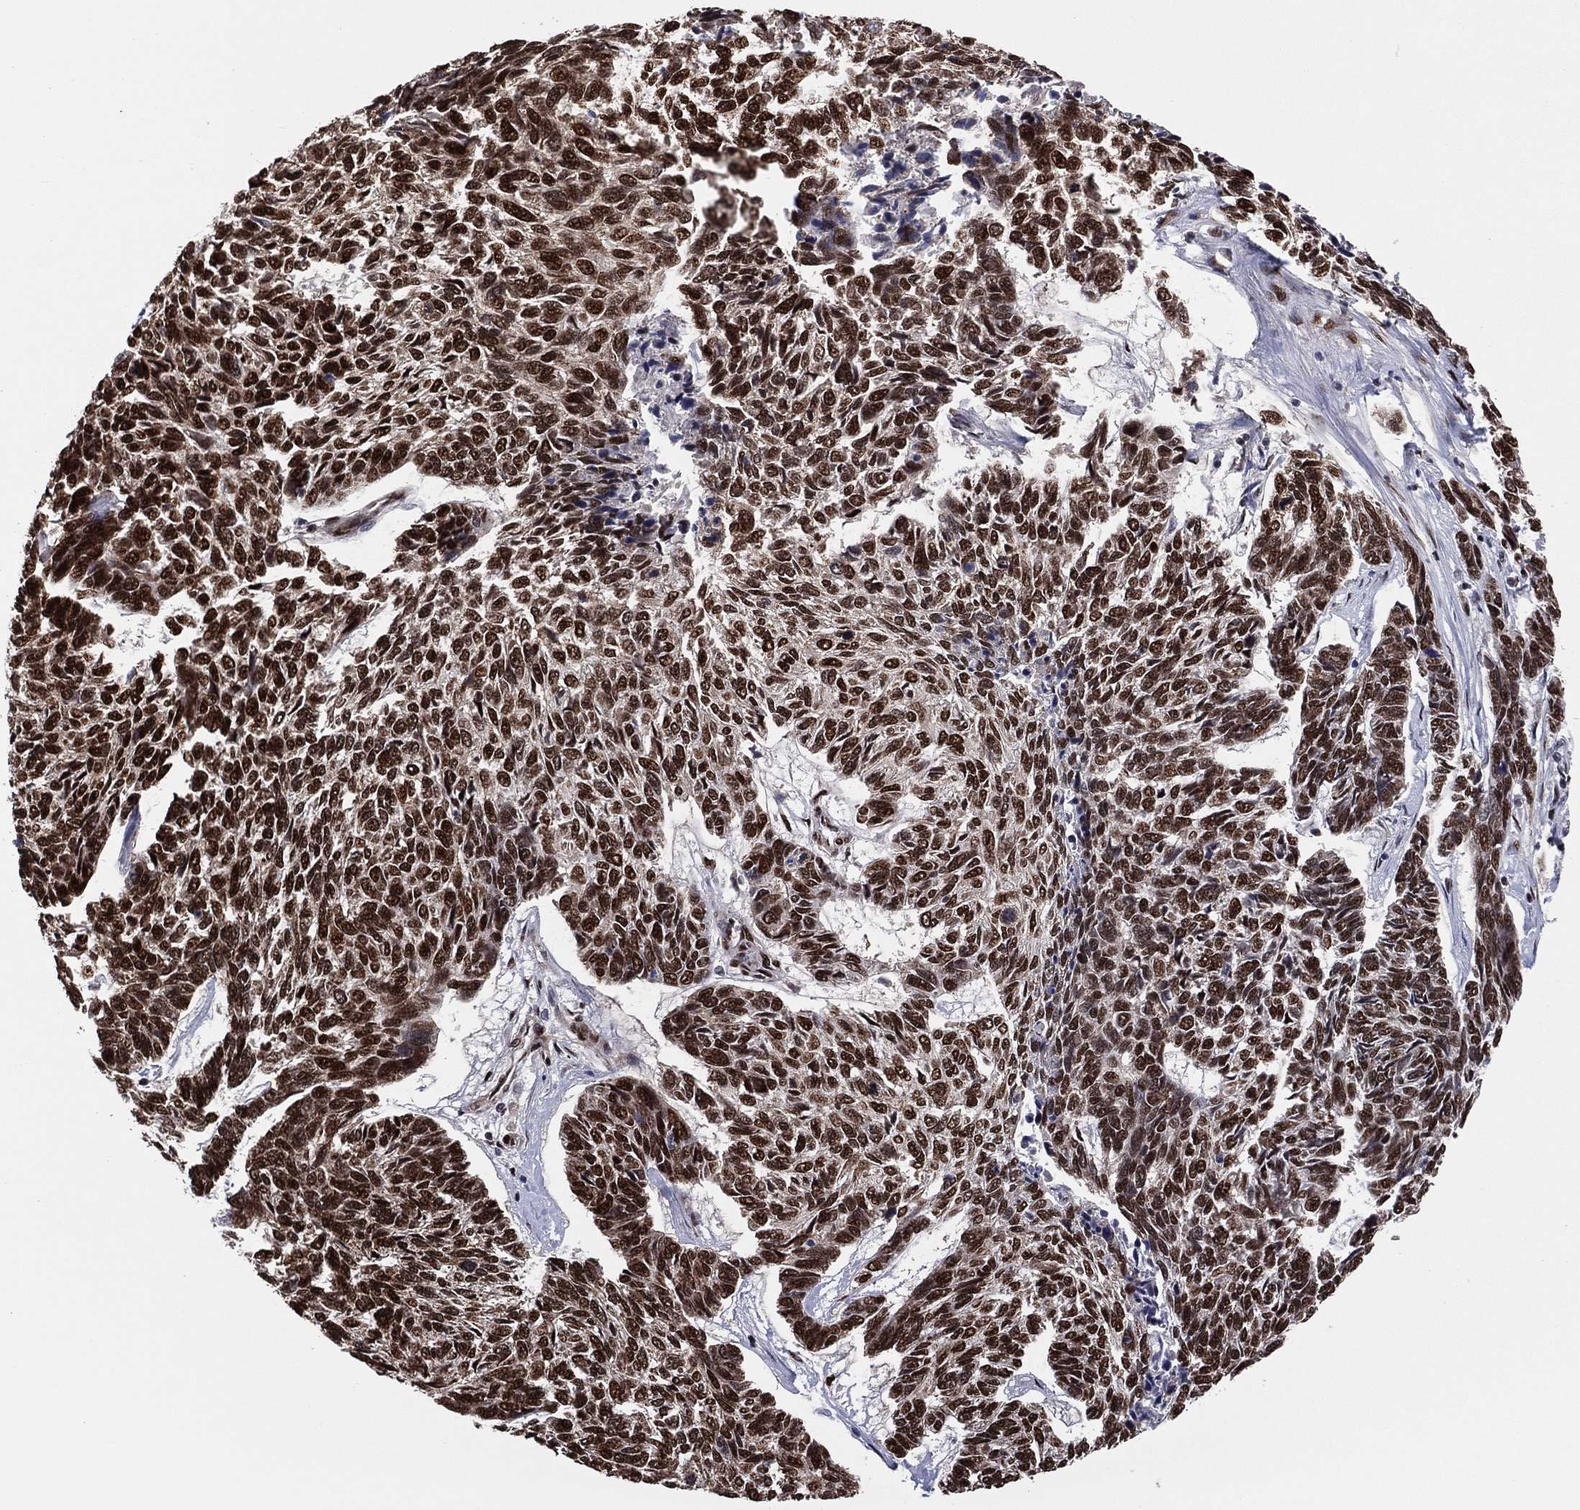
{"staining": {"intensity": "strong", "quantity": ">75%", "location": "nuclear"}, "tissue": "skin cancer", "cell_type": "Tumor cells", "image_type": "cancer", "snomed": [{"axis": "morphology", "description": "Basal cell carcinoma"}, {"axis": "topography", "description": "Skin"}], "caption": "IHC image of human basal cell carcinoma (skin) stained for a protein (brown), which displays high levels of strong nuclear positivity in about >75% of tumor cells.", "gene": "TP53BP1", "patient": {"sex": "female", "age": 65}}